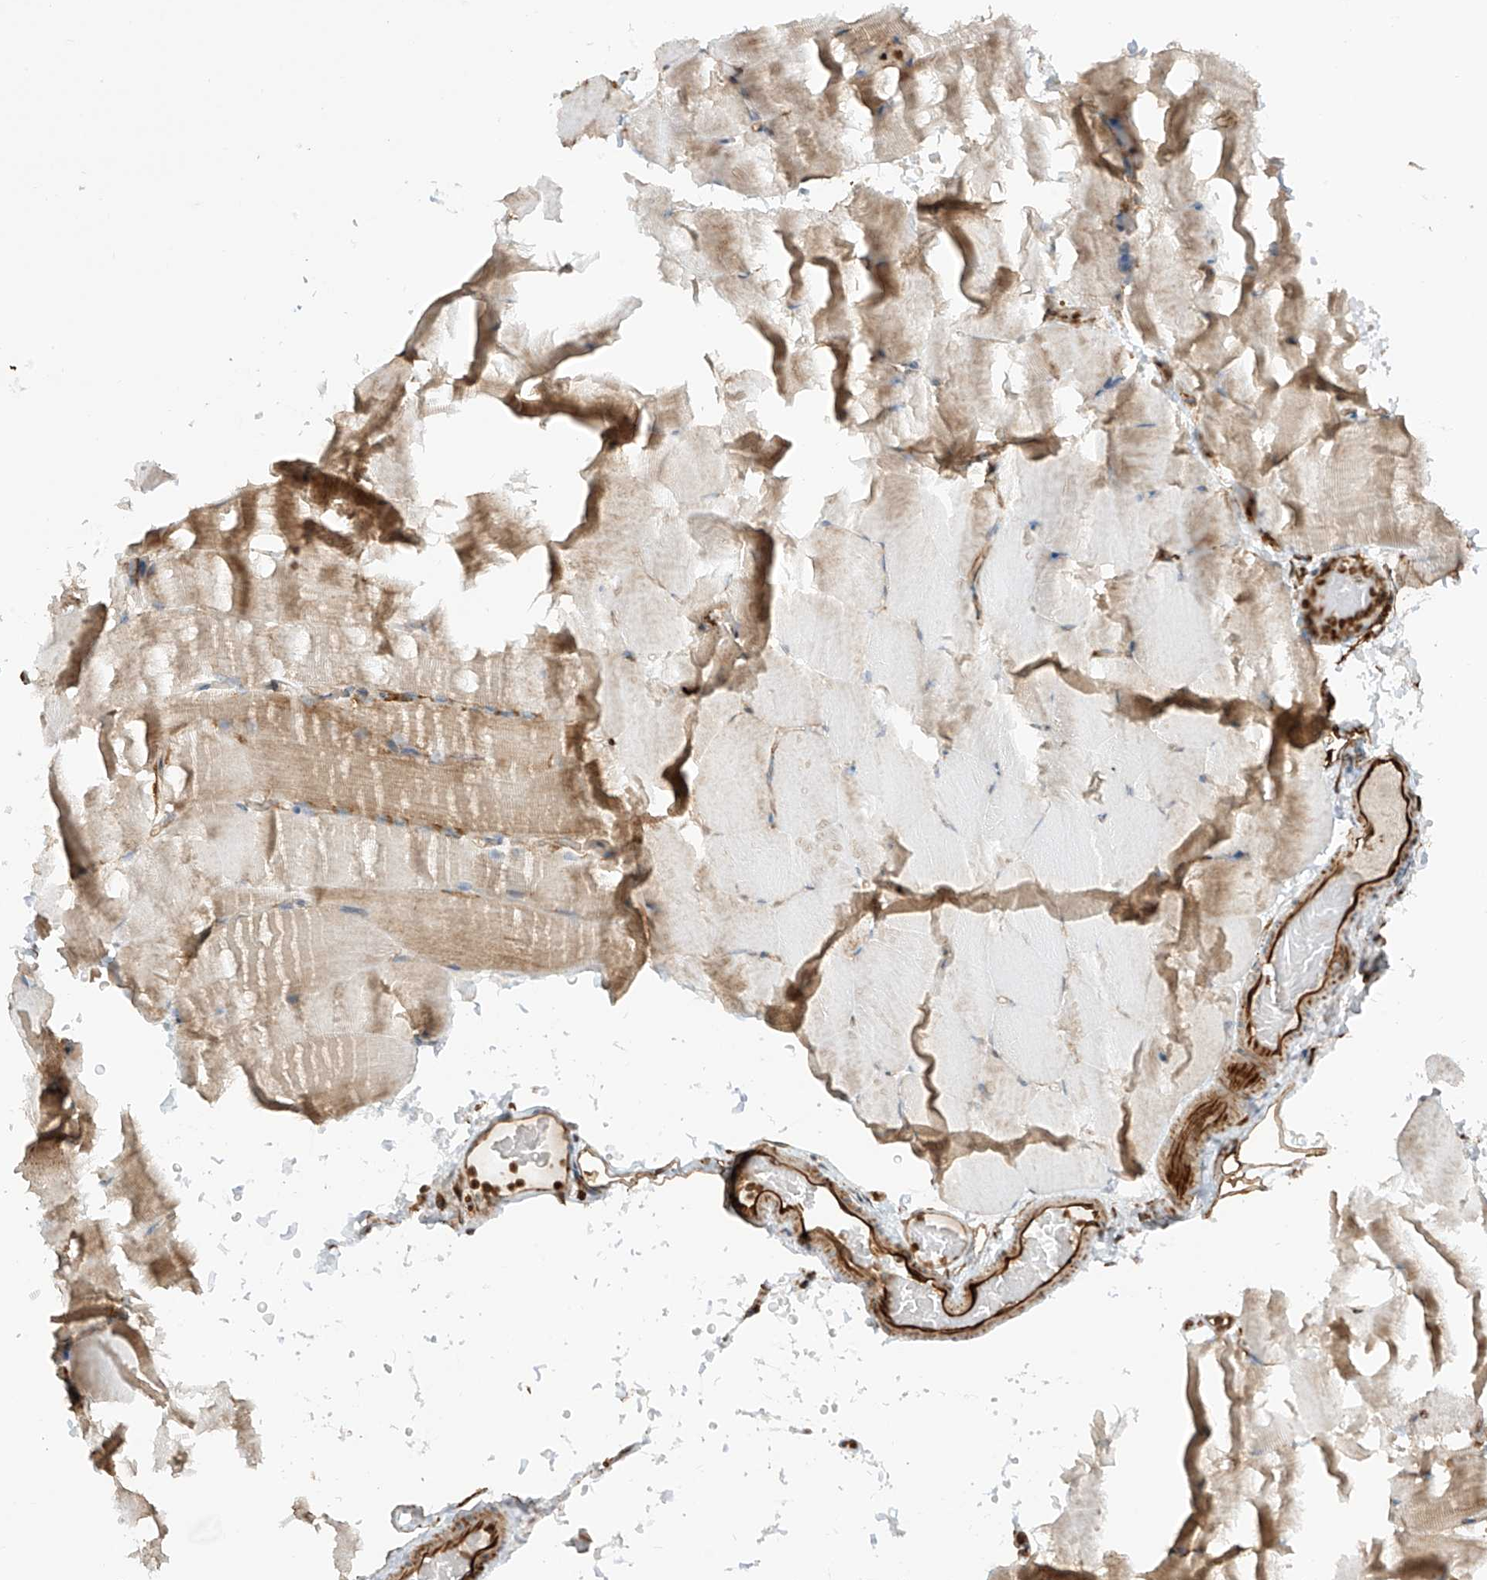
{"staining": {"intensity": "moderate", "quantity": "<25%", "location": "cytoplasmic/membranous"}, "tissue": "skeletal muscle", "cell_type": "Myocytes", "image_type": "normal", "snomed": [{"axis": "morphology", "description": "Normal tissue, NOS"}, {"axis": "topography", "description": "Skeletal muscle"}, {"axis": "topography", "description": "Parathyroid gland"}], "caption": "Myocytes reveal moderate cytoplasmic/membranous staining in about <25% of cells in unremarkable skeletal muscle.", "gene": "EIF5B", "patient": {"sex": "female", "age": 37}}